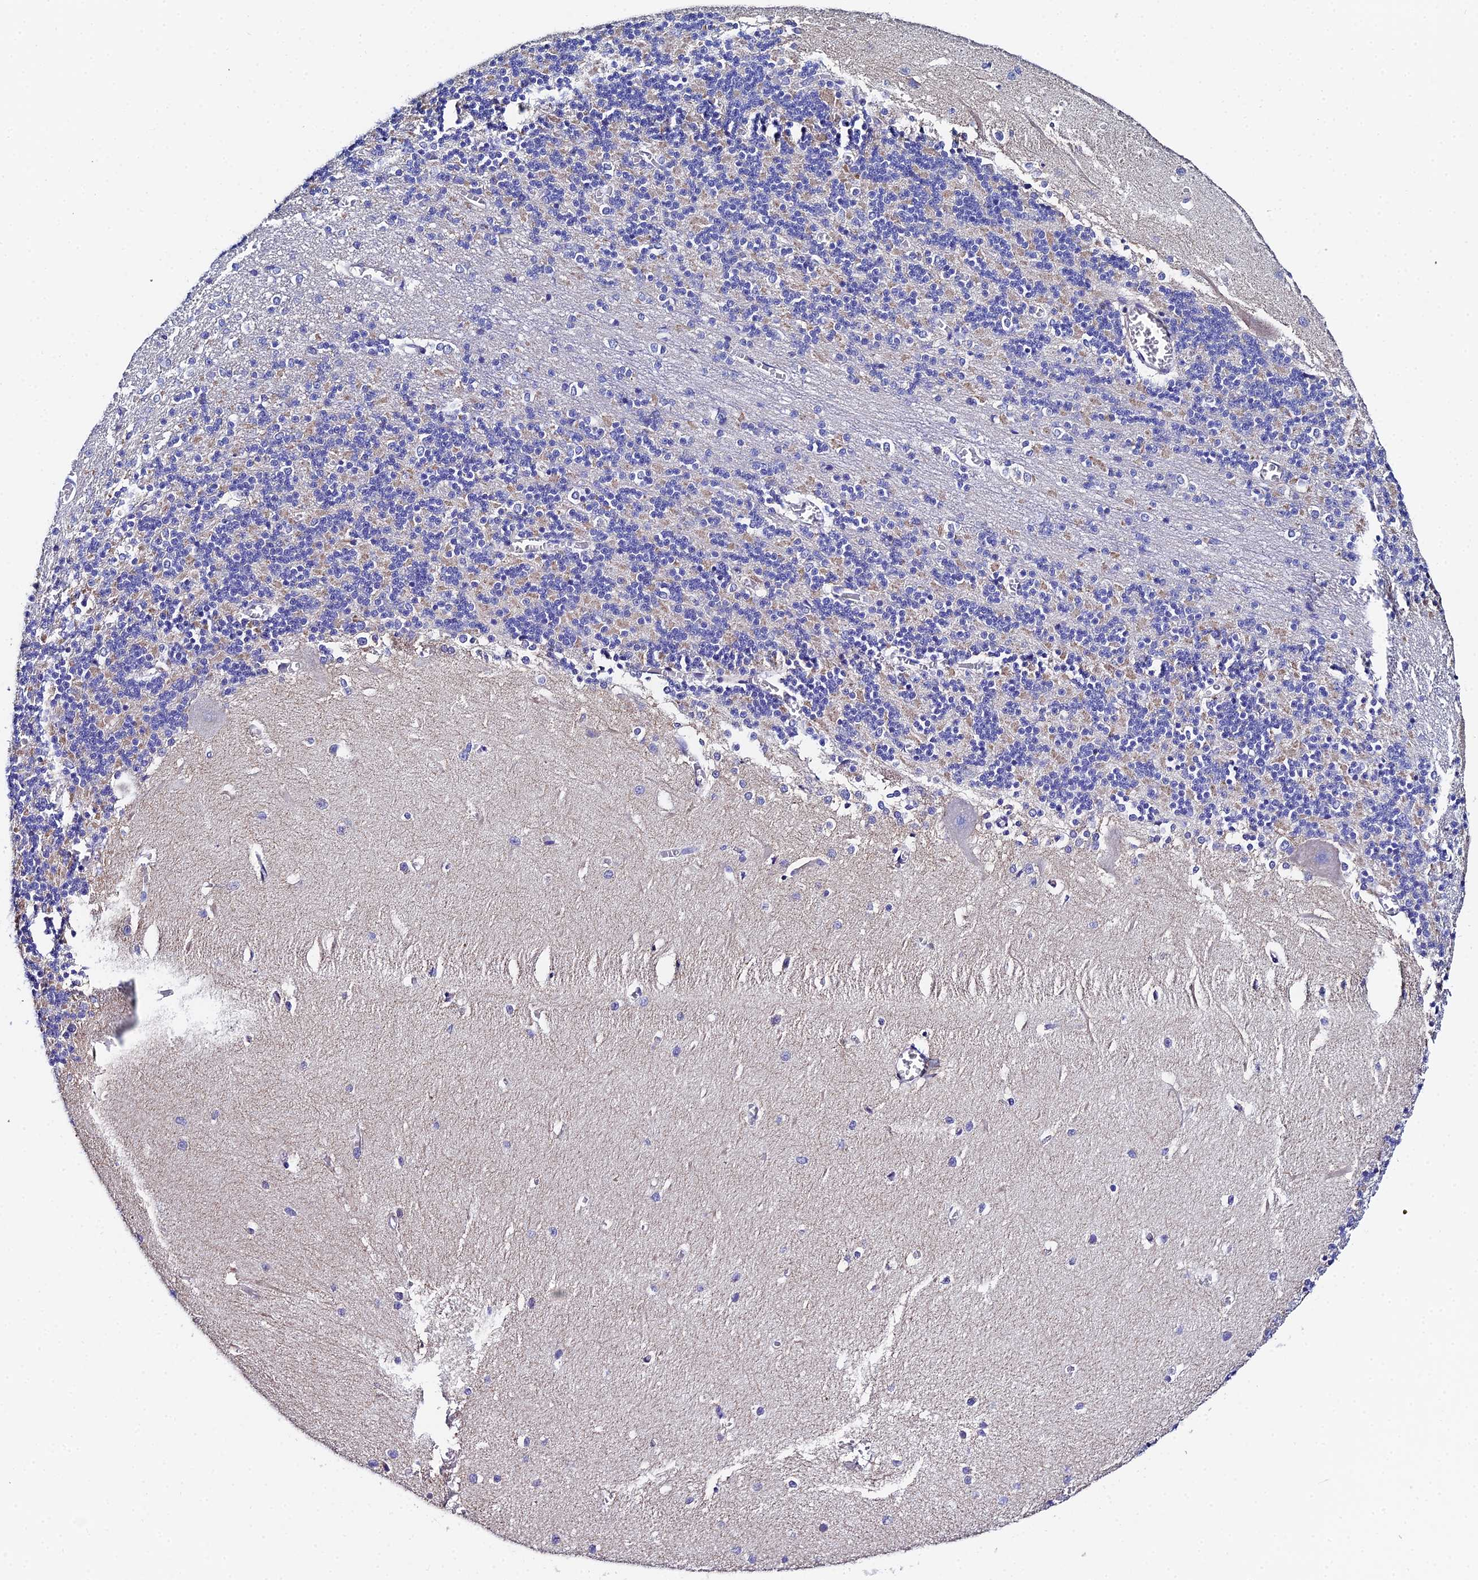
{"staining": {"intensity": "weak", "quantity": "25%-75%", "location": "cytoplasmic/membranous"}, "tissue": "cerebellum", "cell_type": "Cells in granular layer", "image_type": "normal", "snomed": [{"axis": "morphology", "description": "Normal tissue, NOS"}, {"axis": "topography", "description": "Cerebellum"}], "caption": "About 25%-75% of cells in granular layer in benign cerebellum reveal weak cytoplasmic/membranous protein staining as visualized by brown immunohistochemical staining.", "gene": "UBE2L3", "patient": {"sex": "male", "age": 37}}